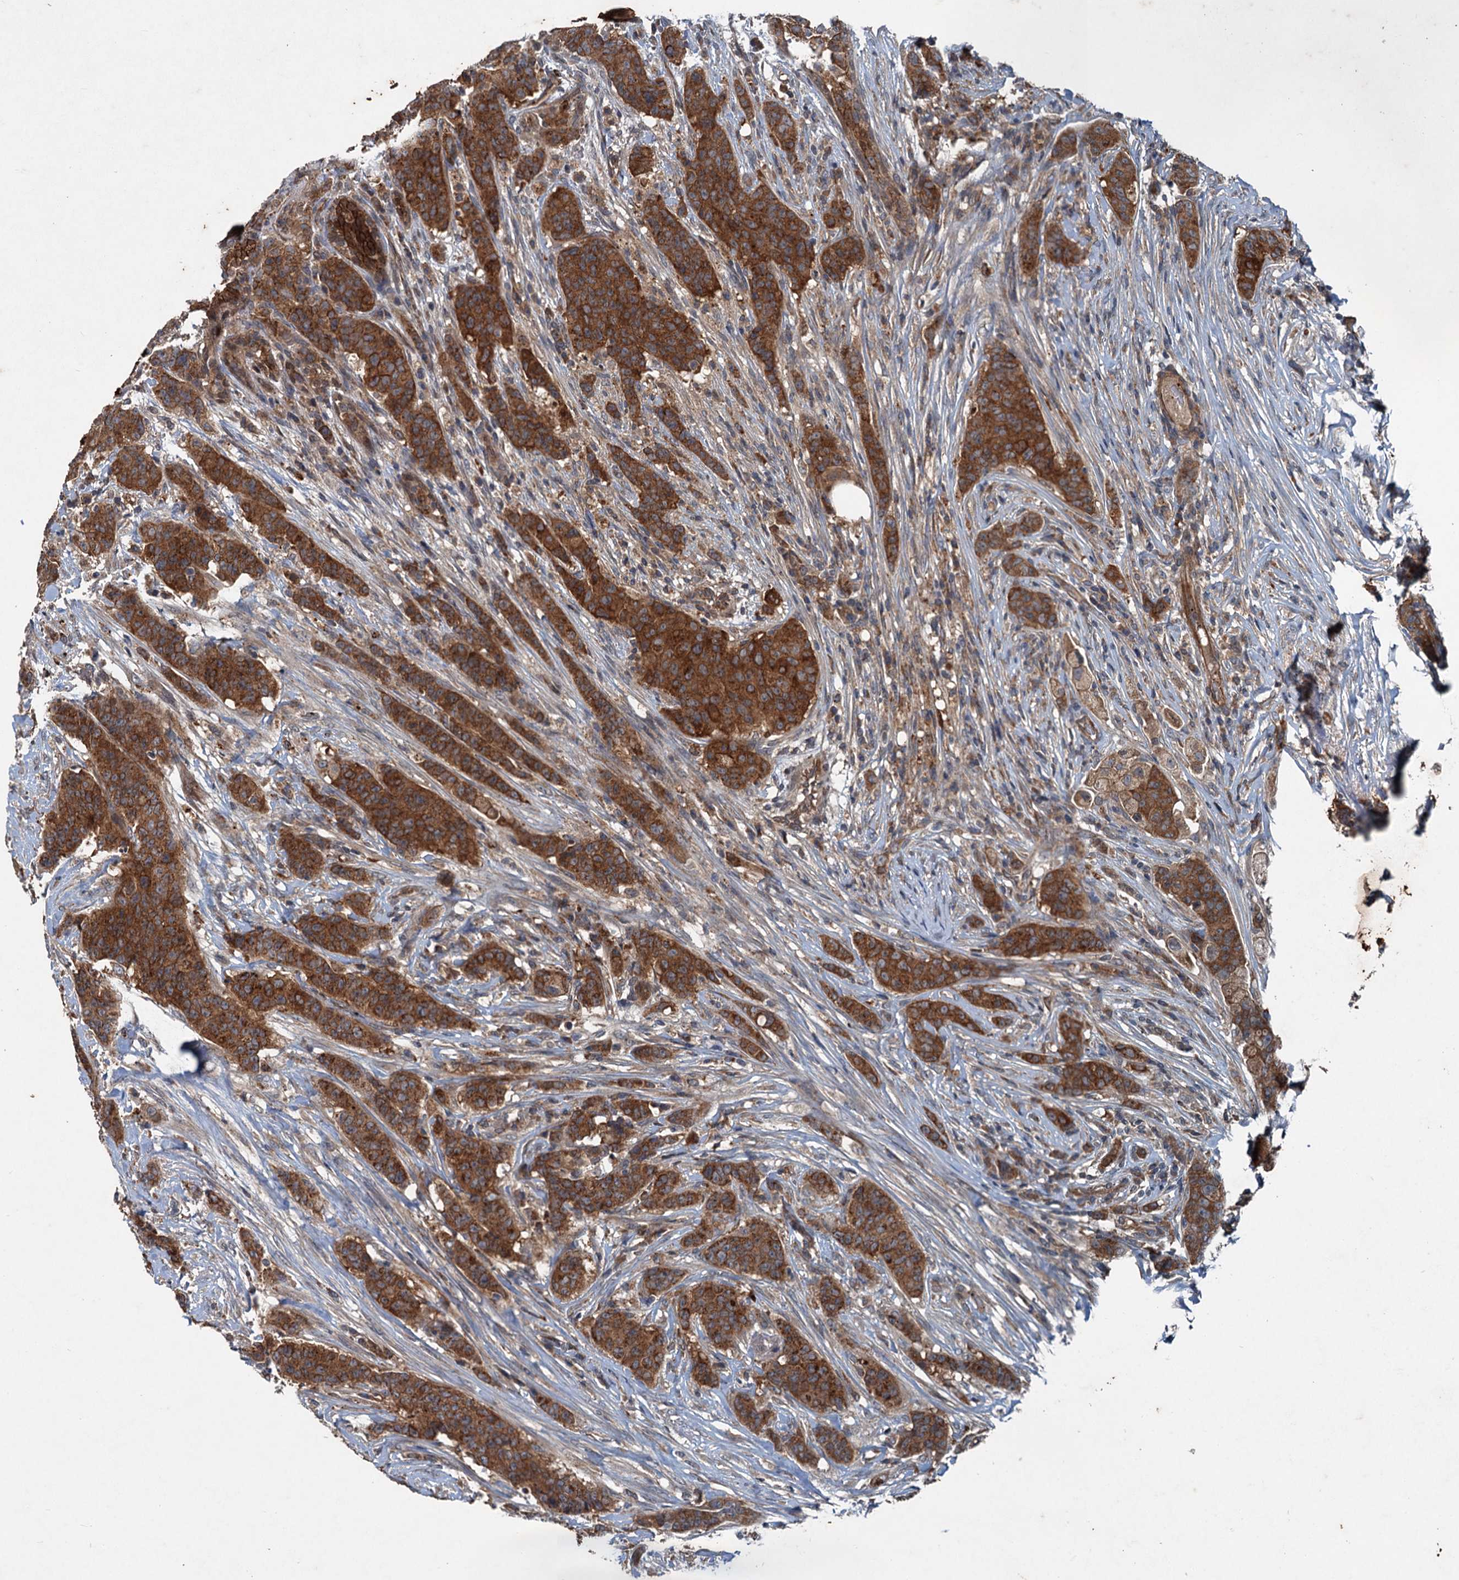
{"staining": {"intensity": "strong", "quantity": ">75%", "location": "cytoplasmic/membranous"}, "tissue": "breast cancer", "cell_type": "Tumor cells", "image_type": "cancer", "snomed": [{"axis": "morphology", "description": "Duct carcinoma"}, {"axis": "topography", "description": "Breast"}], "caption": "Immunohistochemistry (DAB) staining of infiltrating ductal carcinoma (breast) reveals strong cytoplasmic/membranous protein expression in approximately >75% of tumor cells. The protein is stained brown, and the nuclei are stained in blue (DAB (3,3'-diaminobenzidine) IHC with brightfield microscopy, high magnification).", "gene": "N4BP2L2", "patient": {"sex": "female", "age": 40}}